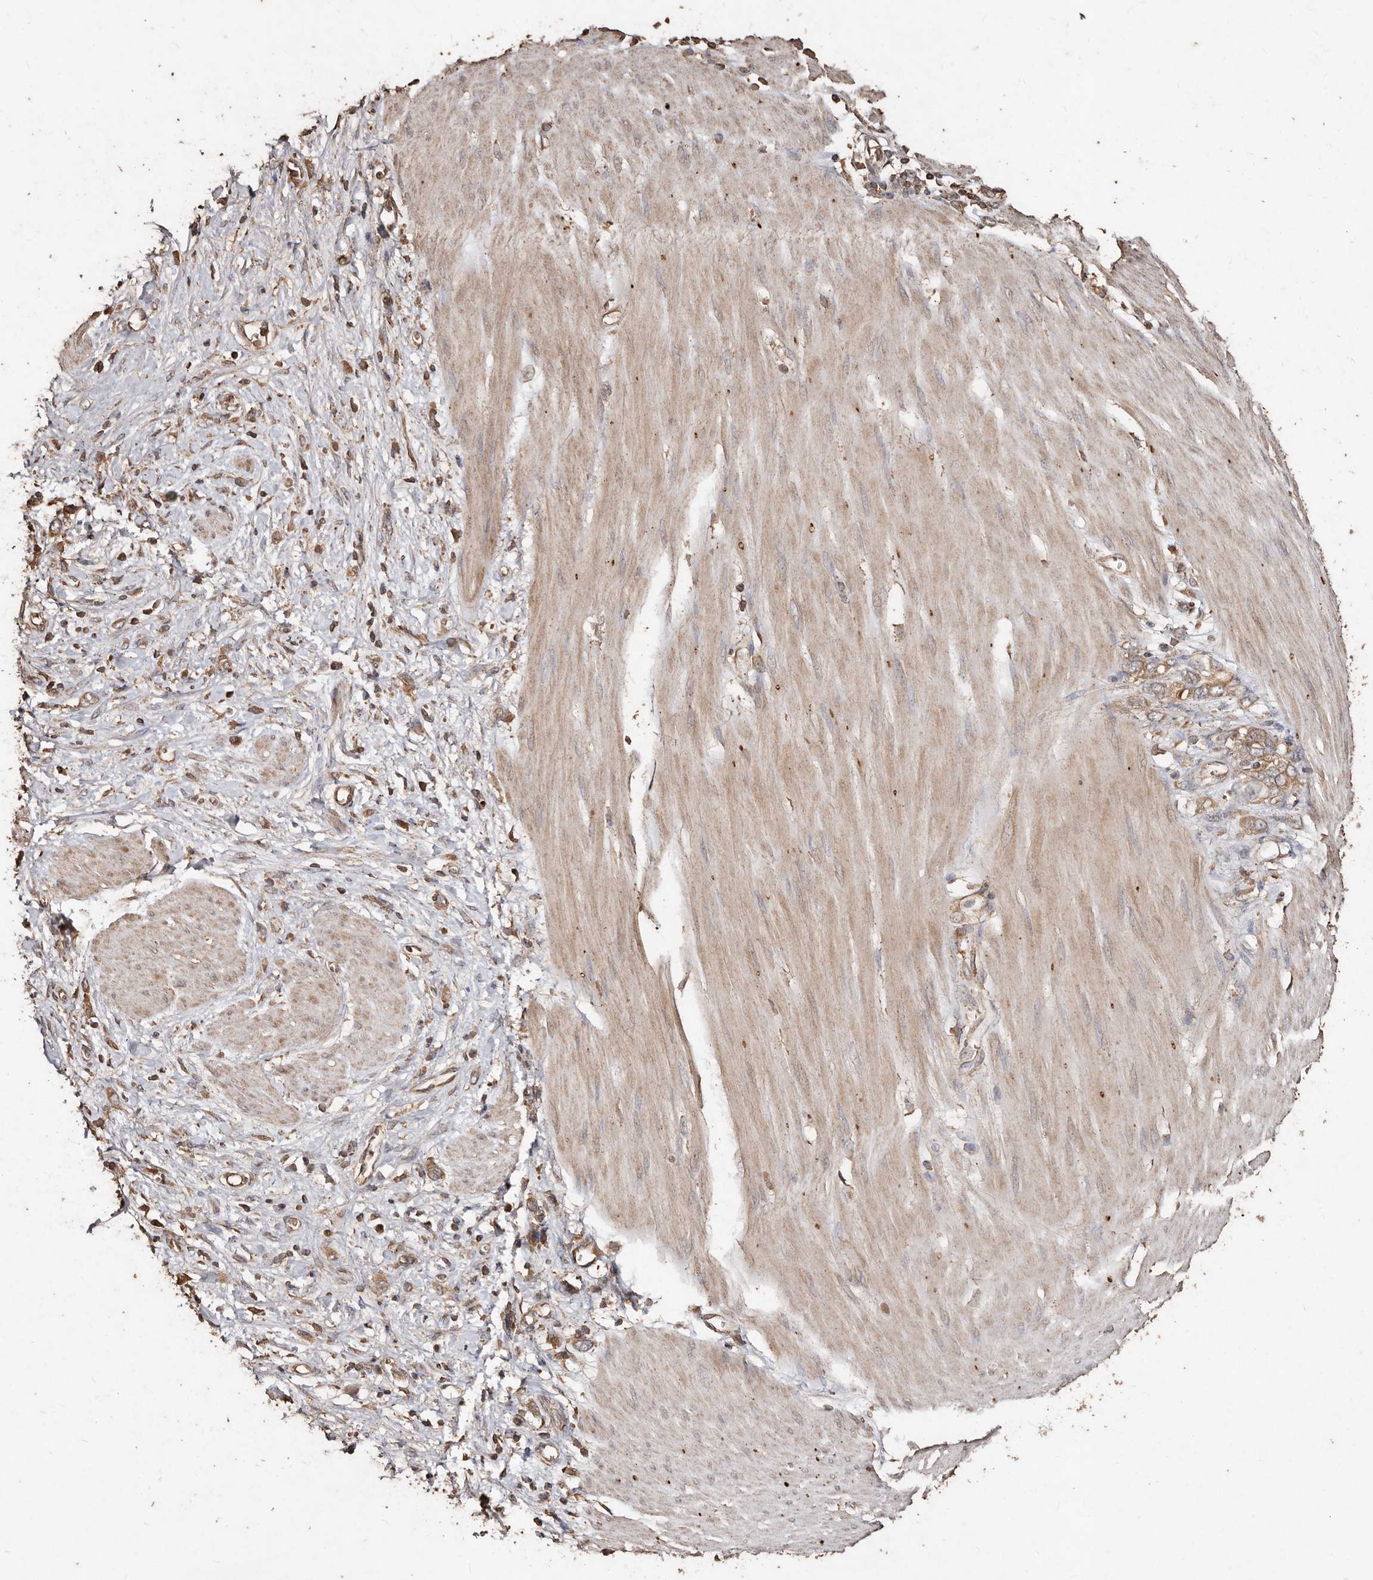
{"staining": {"intensity": "moderate", "quantity": ">75%", "location": "cytoplasmic/membranous"}, "tissue": "stomach cancer", "cell_type": "Tumor cells", "image_type": "cancer", "snomed": [{"axis": "morphology", "description": "Adenocarcinoma, NOS"}, {"axis": "topography", "description": "Stomach"}], "caption": "Immunohistochemistry of human stomach adenocarcinoma displays medium levels of moderate cytoplasmic/membranous positivity in about >75% of tumor cells.", "gene": "FARS2", "patient": {"sex": "female", "age": 76}}